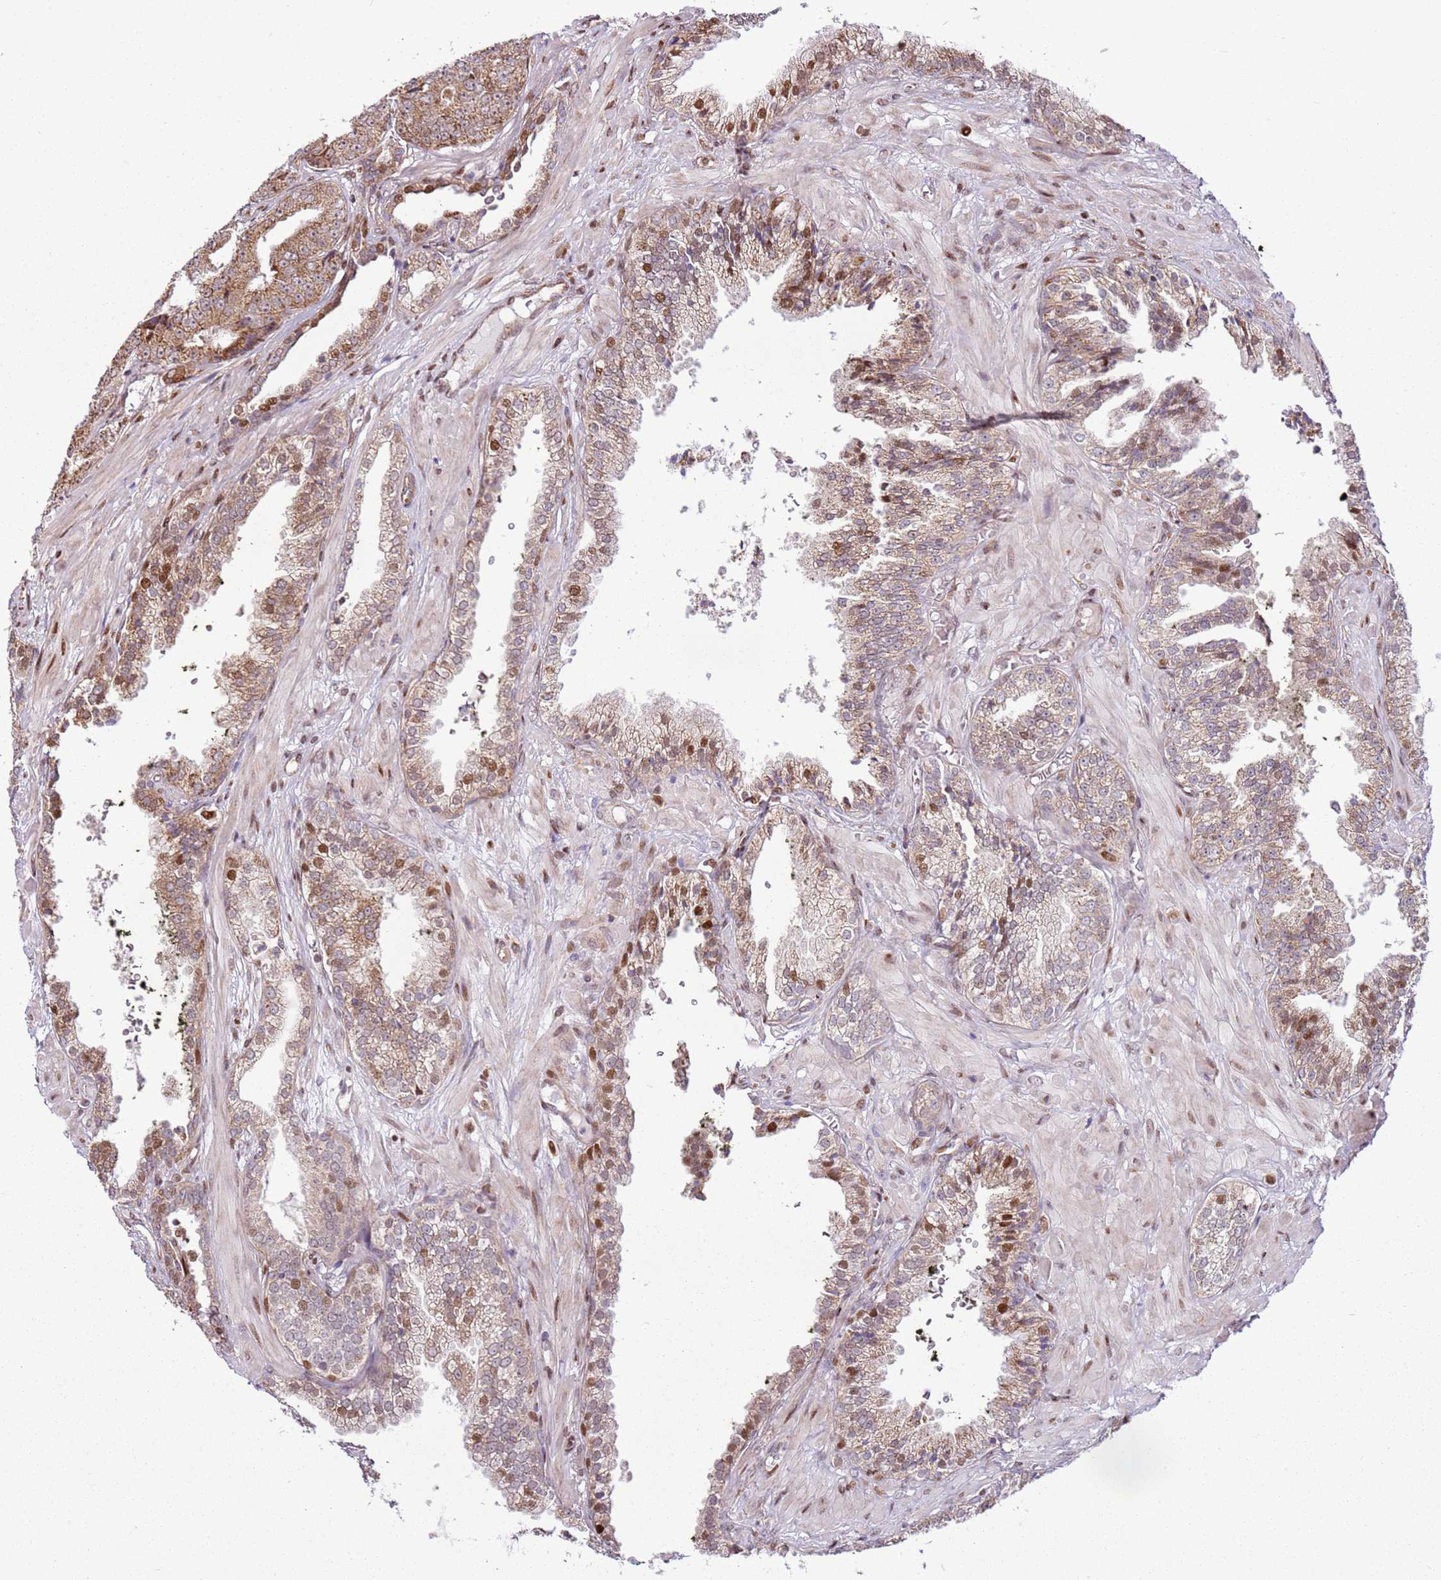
{"staining": {"intensity": "moderate", "quantity": ">75%", "location": "cytoplasmic/membranous,nuclear"}, "tissue": "prostate cancer", "cell_type": "Tumor cells", "image_type": "cancer", "snomed": [{"axis": "morphology", "description": "Adenocarcinoma, High grade"}, {"axis": "topography", "description": "Prostate"}], "caption": "Immunohistochemical staining of human prostate high-grade adenocarcinoma exhibits medium levels of moderate cytoplasmic/membranous and nuclear positivity in approximately >75% of tumor cells.", "gene": "PCTP", "patient": {"sex": "male", "age": 71}}